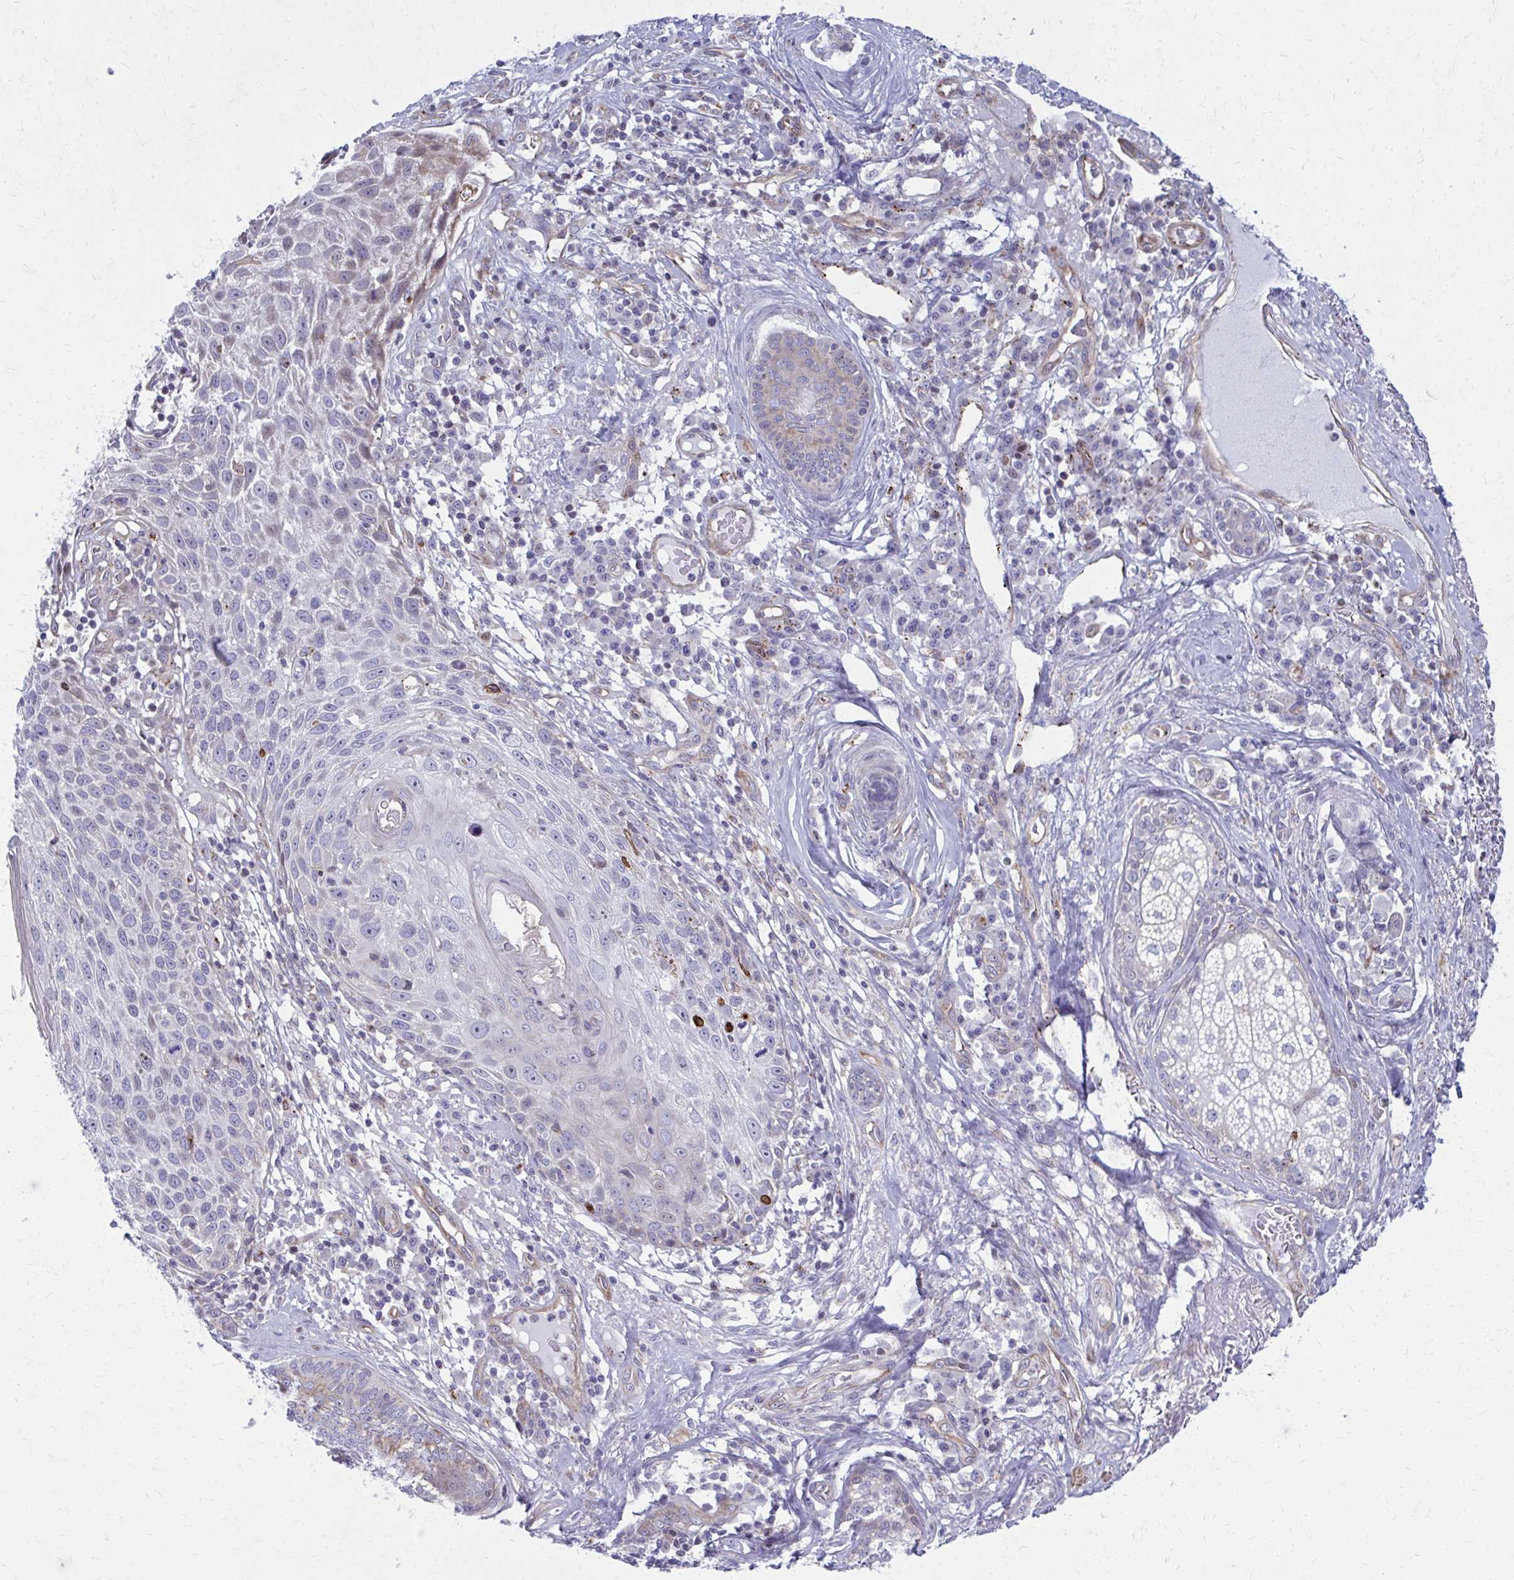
{"staining": {"intensity": "weak", "quantity": "<25%", "location": "cytoplasmic/membranous"}, "tissue": "skin cancer", "cell_type": "Tumor cells", "image_type": "cancer", "snomed": [{"axis": "morphology", "description": "Squamous cell carcinoma, NOS"}, {"axis": "topography", "description": "Skin"}], "caption": "Immunohistochemistry (IHC) of human skin cancer demonstrates no expression in tumor cells.", "gene": "LRRC4B", "patient": {"sex": "female", "age": 87}}